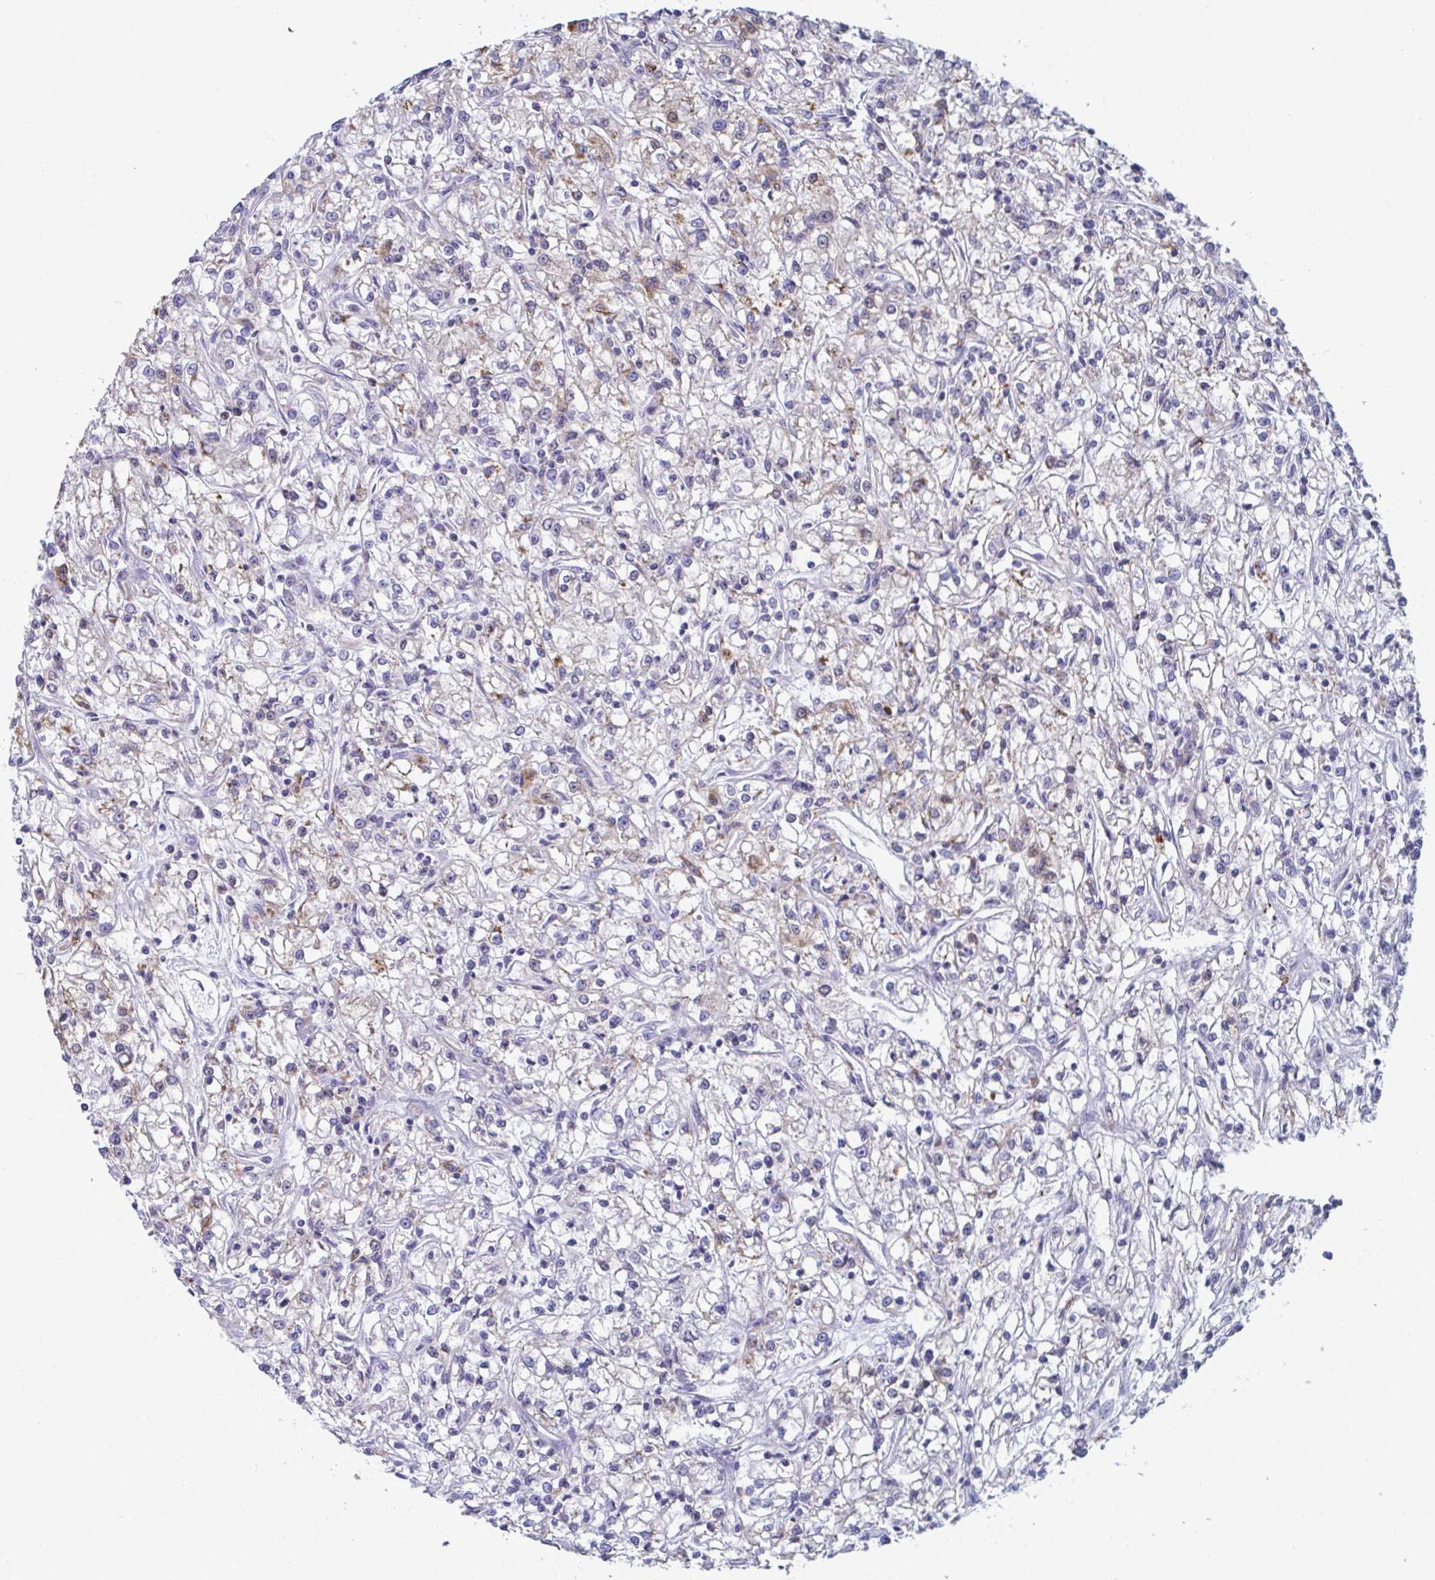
{"staining": {"intensity": "weak", "quantity": "25%-75%", "location": "cytoplasmic/membranous"}, "tissue": "renal cancer", "cell_type": "Tumor cells", "image_type": "cancer", "snomed": [{"axis": "morphology", "description": "Adenocarcinoma, NOS"}, {"axis": "topography", "description": "Kidney"}], "caption": "A micrograph showing weak cytoplasmic/membranous staining in about 25%-75% of tumor cells in renal adenocarcinoma, as visualized by brown immunohistochemical staining.", "gene": "BCAT2", "patient": {"sex": "female", "age": 59}}